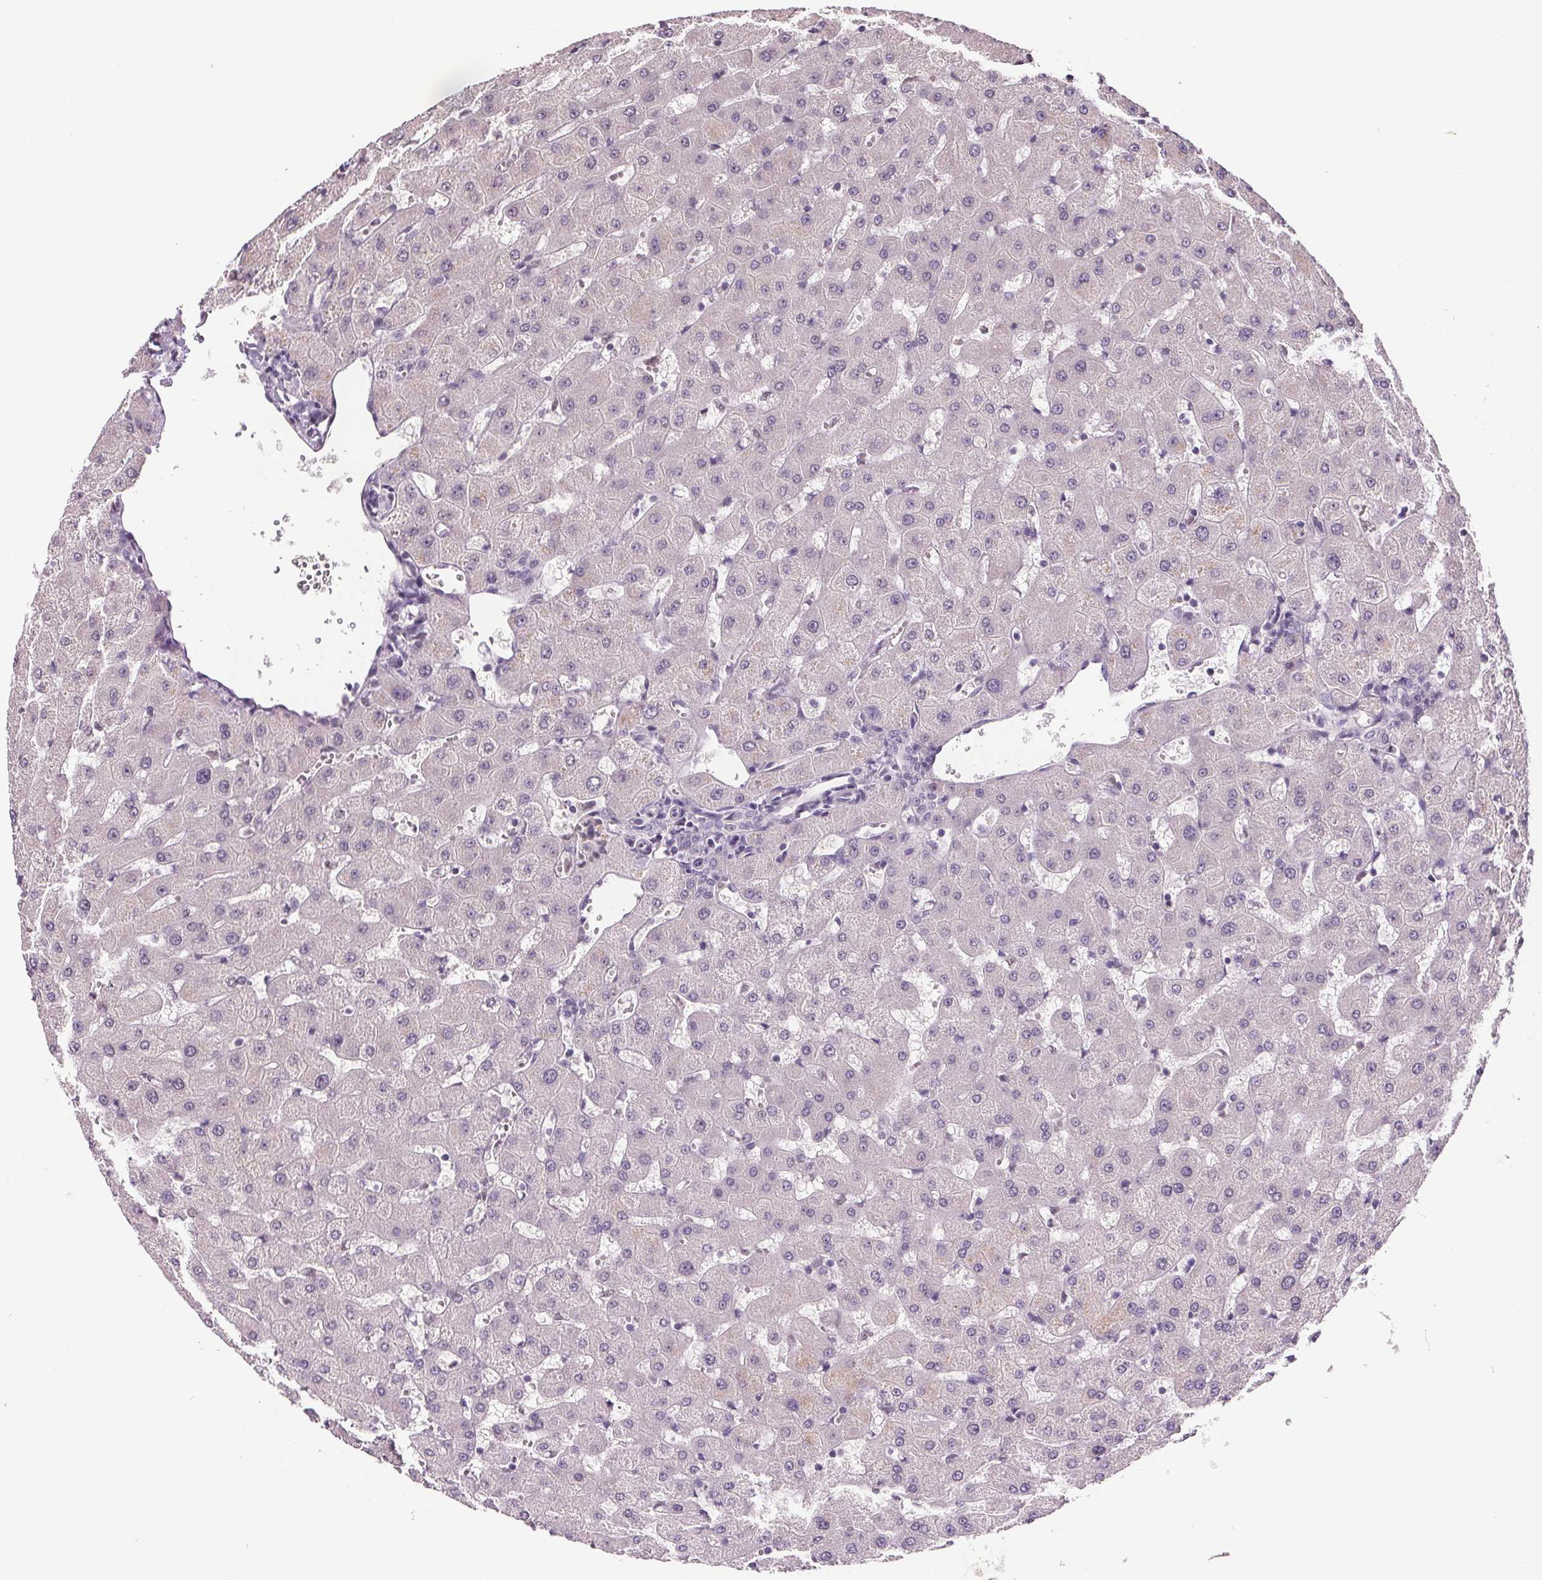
{"staining": {"intensity": "negative", "quantity": "none", "location": "none"}, "tissue": "liver", "cell_type": "Cholangiocytes", "image_type": "normal", "snomed": [{"axis": "morphology", "description": "Normal tissue, NOS"}, {"axis": "topography", "description": "Liver"}], "caption": "Photomicrograph shows no protein expression in cholangiocytes of unremarkable liver.", "gene": "CENPF", "patient": {"sex": "female", "age": 63}}